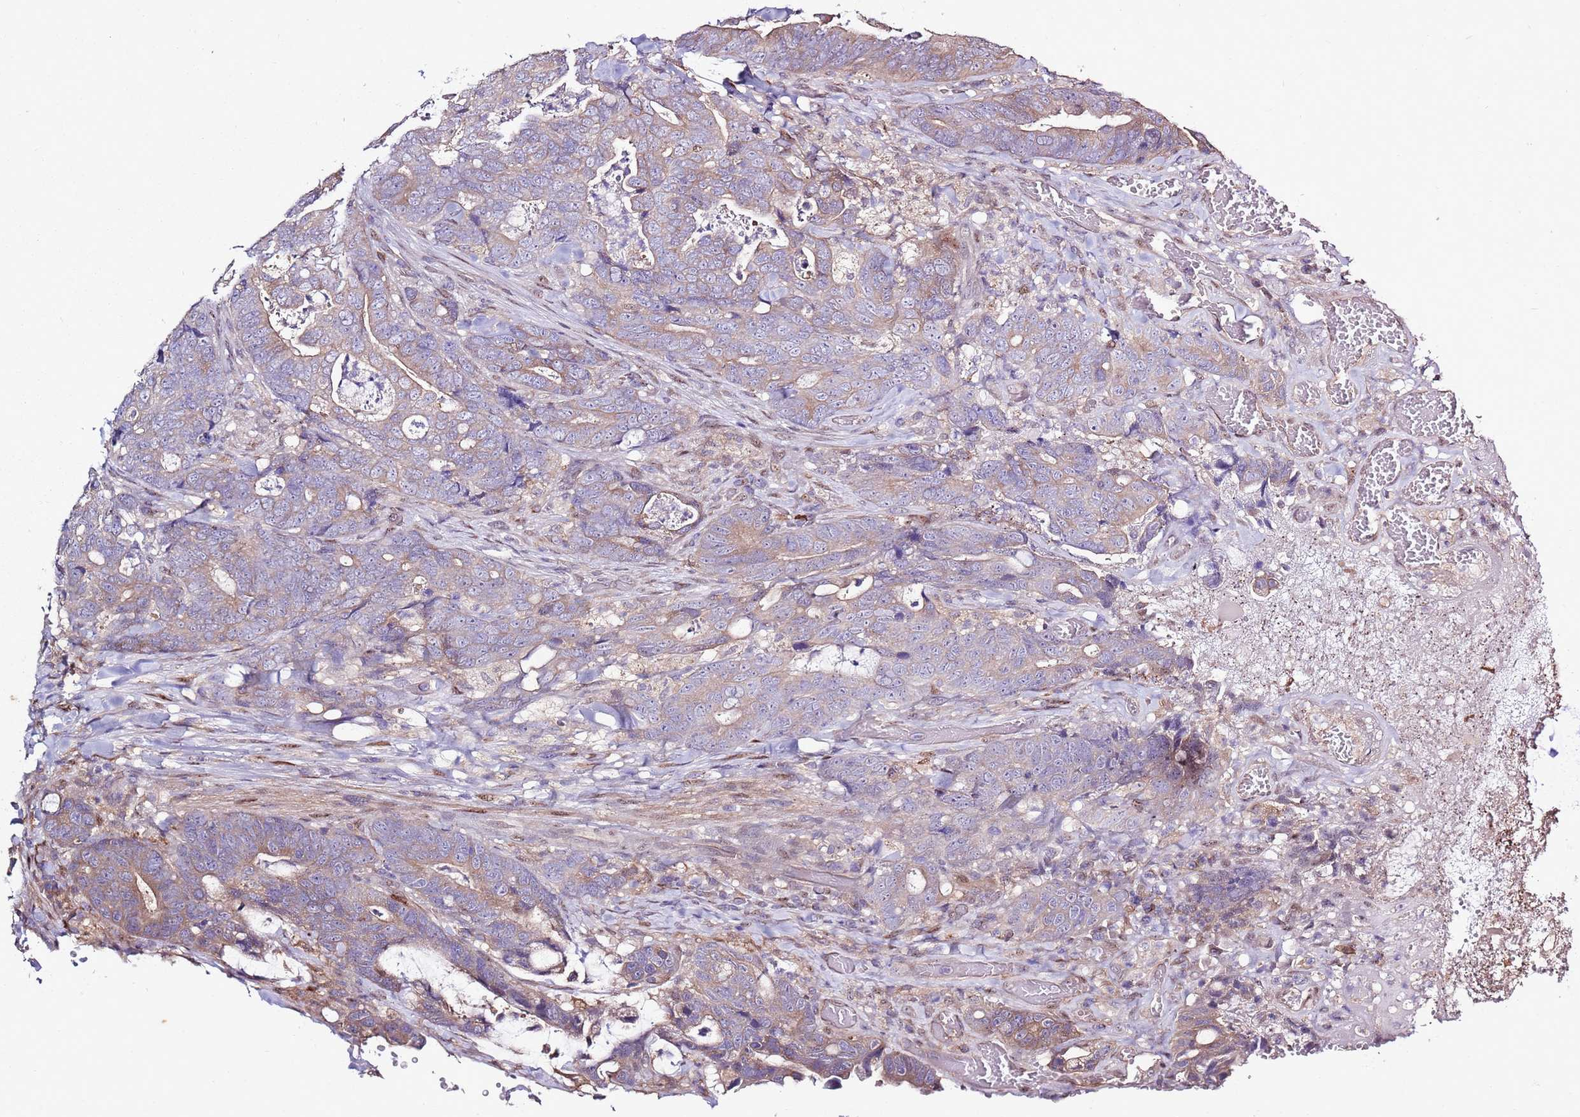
{"staining": {"intensity": "weak", "quantity": "25%-75%", "location": "cytoplasmic/membranous"}, "tissue": "colorectal cancer", "cell_type": "Tumor cells", "image_type": "cancer", "snomed": [{"axis": "morphology", "description": "Adenocarcinoma, NOS"}, {"axis": "topography", "description": "Colon"}], "caption": "The histopathology image shows a brown stain indicating the presence of a protein in the cytoplasmic/membranous of tumor cells in colorectal adenocarcinoma.", "gene": "CAPN9", "patient": {"sex": "female", "age": 82}}